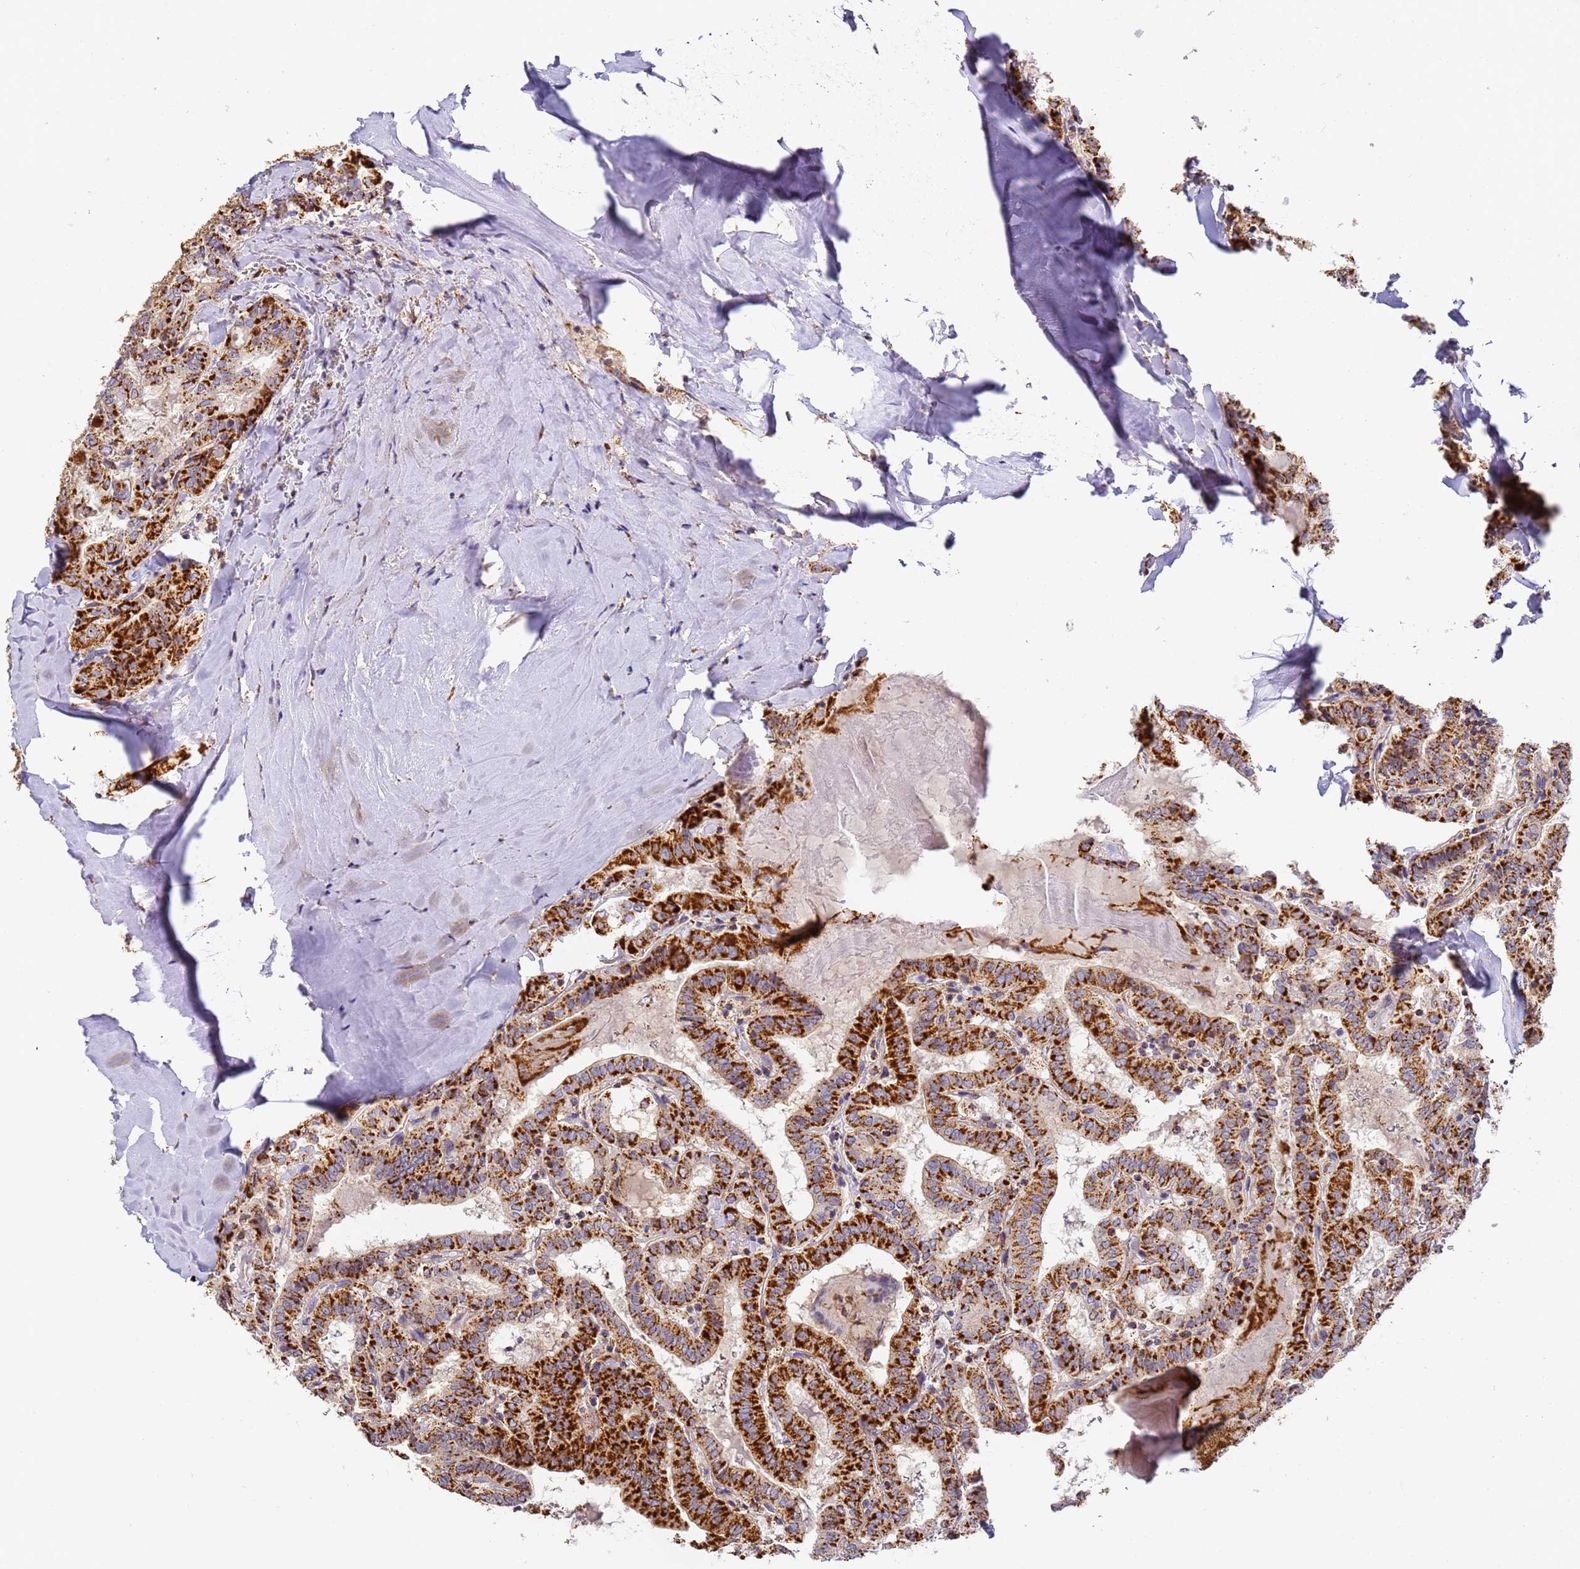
{"staining": {"intensity": "strong", "quantity": ">75%", "location": "cytoplasmic/membranous"}, "tissue": "thyroid cancer", "cell_type": "Tumor cells", "image_type": "cancer", "snomed": [{"axis": "morphology", "description": "Papillary adenocarcinoma, NOS"}, {"axis": "topography", "description": "Thyroid gland"}], "caption": "About >75% of tumor cells in thyroid cancer demonstrate strong cytoplasmic/membranous protein expression as visualized by brown immunohistochemical staining.", "gene": "FRG2C", "patient": {"sex": "female", "age": 72}}